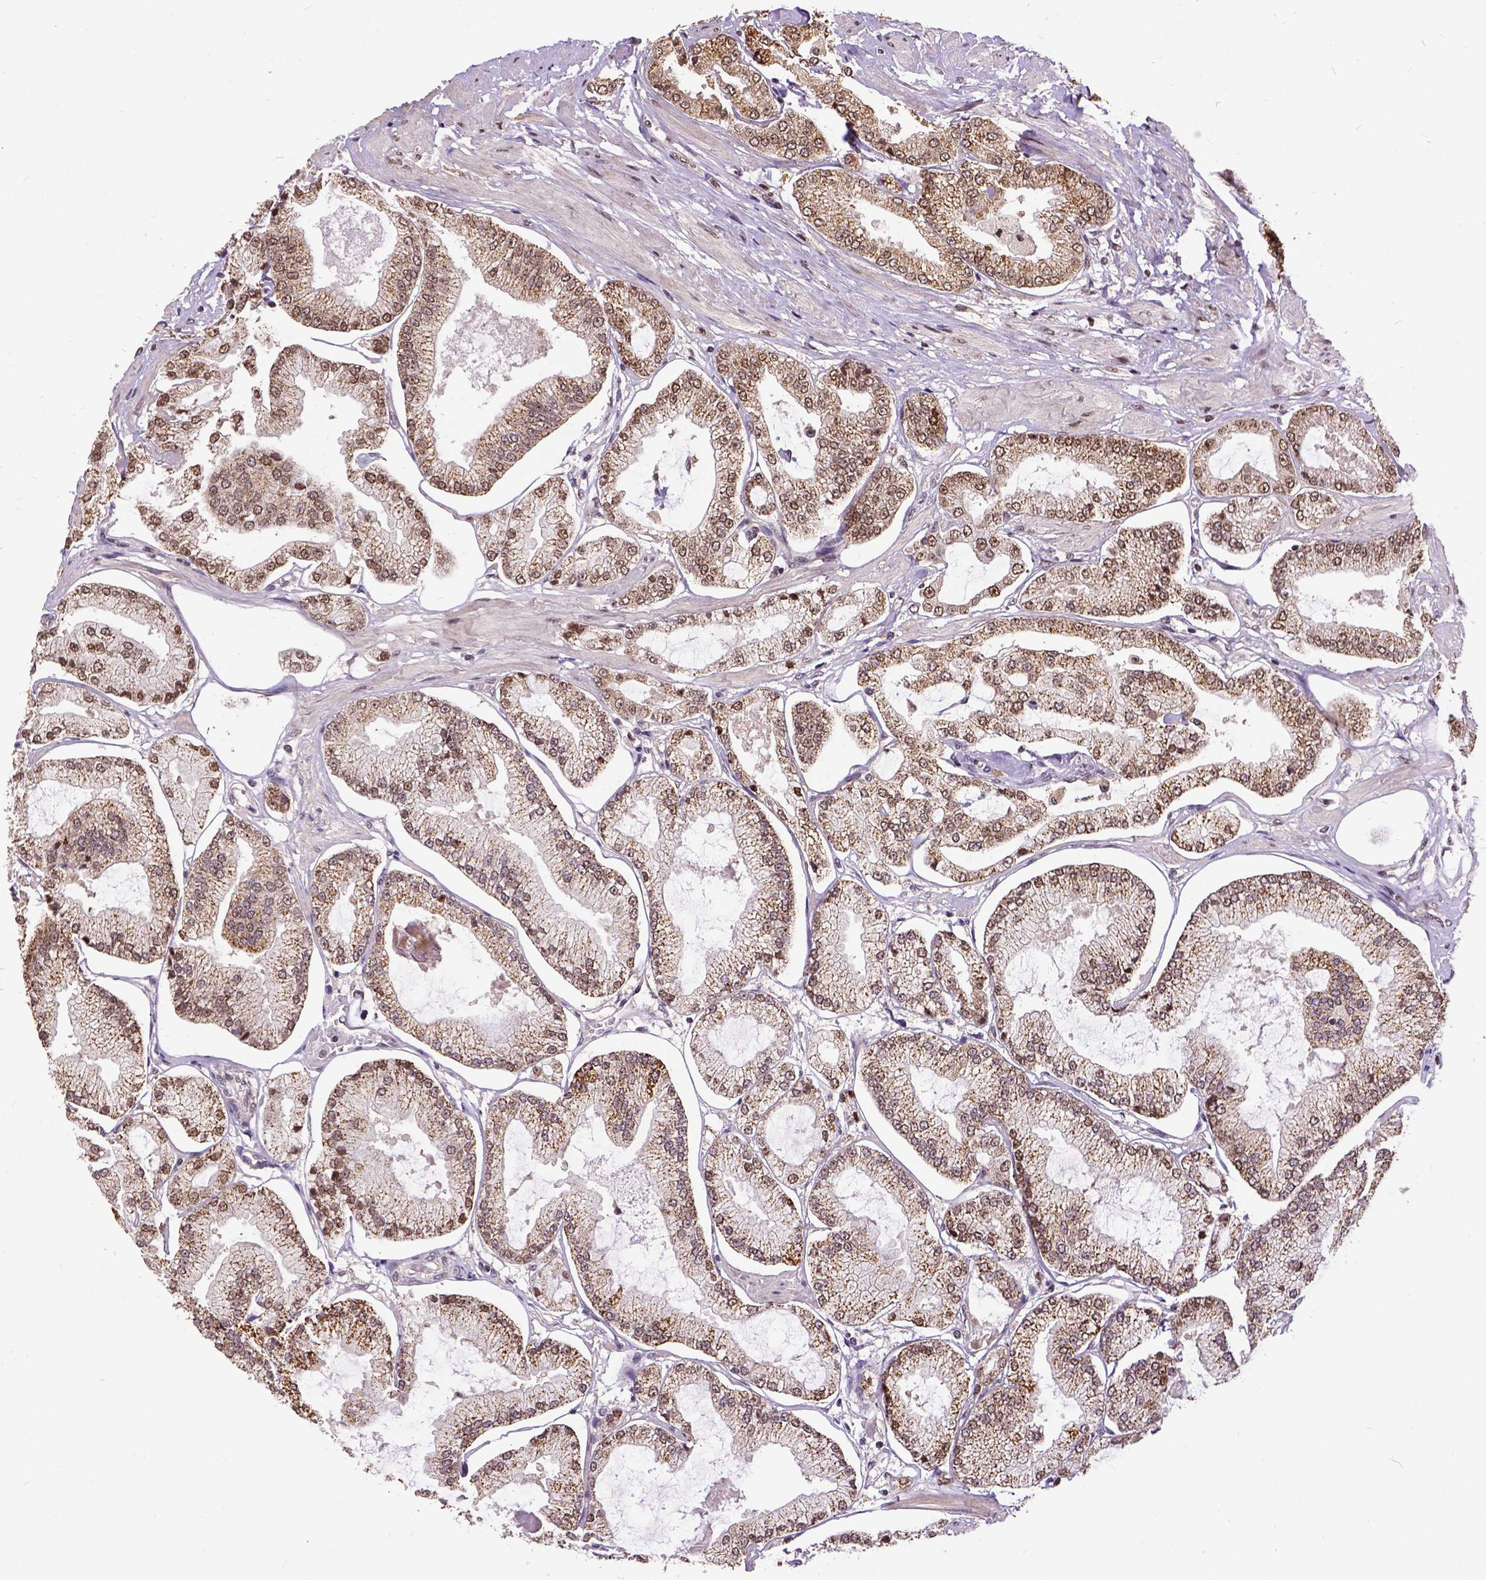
{"staining": {"intensity": "moderate", "quantity": ">75%", "location": "cytoplasmic/membranous,nuclear"}, "tissue": "prostate cancer", "cell_type": "Tumor cells", "image_type": "cancer", "snomed": [{"axis": "morphology", "description": "Adenocarcinoma, Low grade"}, {"axis": "topography", "description": "Prostate"}], "caption": "An IHC photomicrograph of neoplastic tissue is shown. Protein staining in brown labels moderate cytoplasmic/membranous and nuclear positivity in low-grade adenocarcinoma (prostate) within tumor cells. The staining was performed using DAB (3,3'-diaminobenzidine) to visualize the protein expression in brown, while the nuclei were stained in blue with hematoxylin (Magnification: 20x).", "gene": "NACC1", "patient": {"sex": "male", "age": 55}}